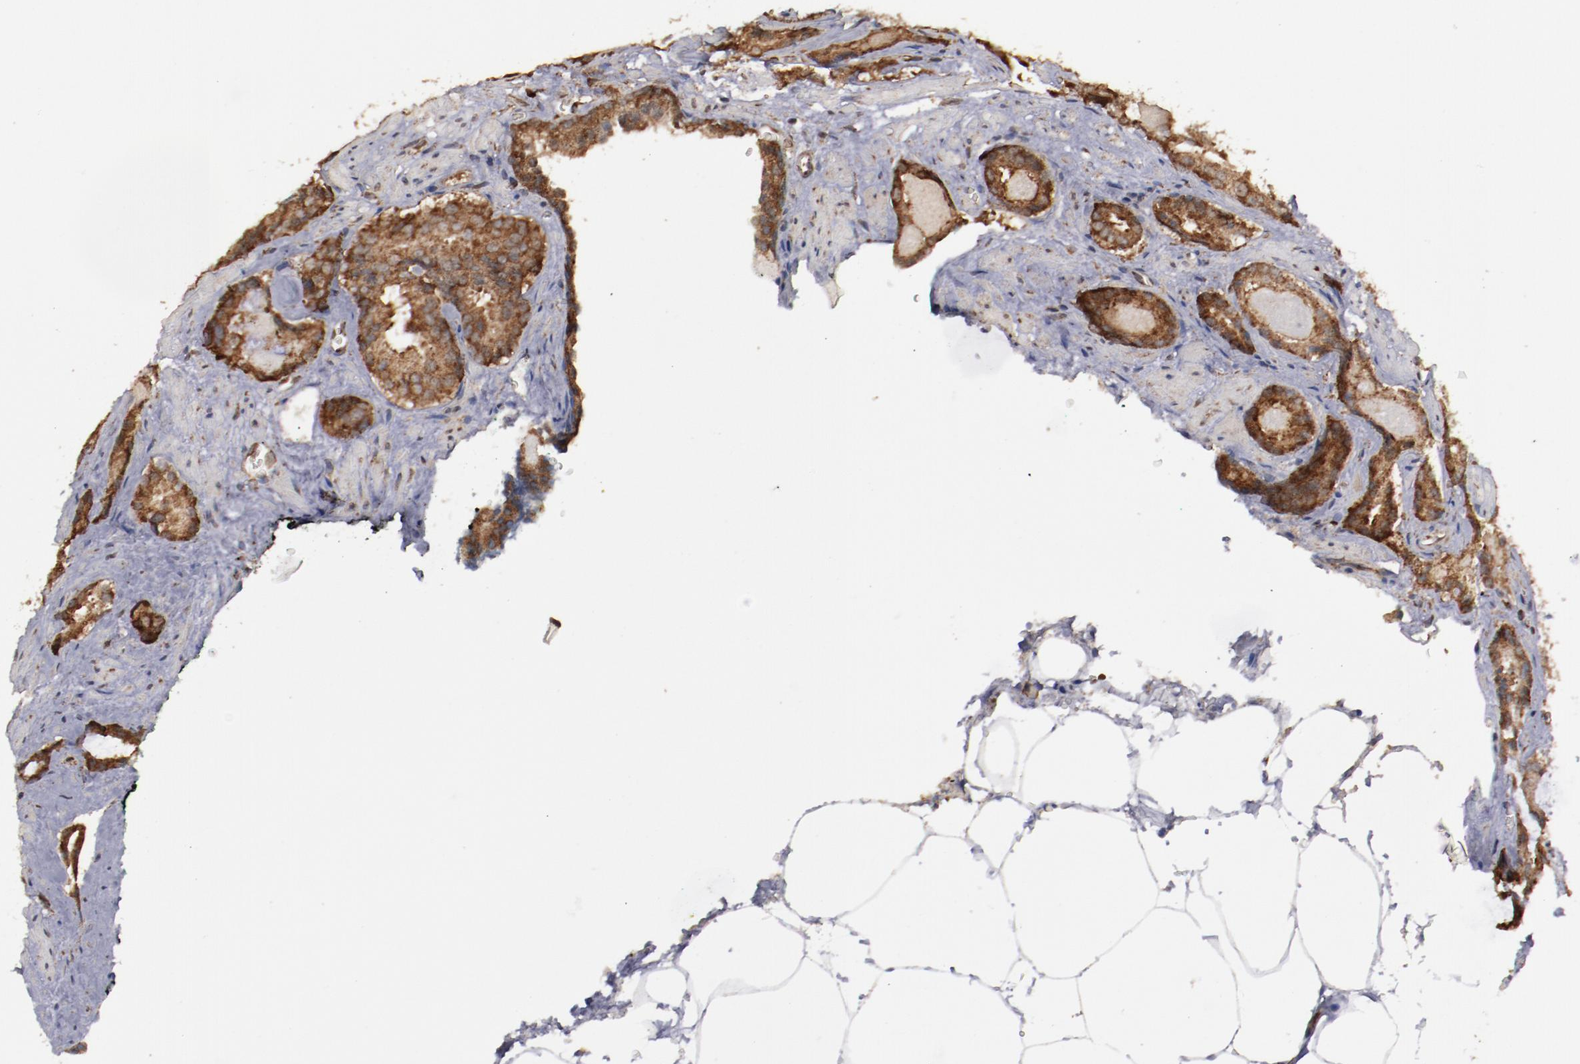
{"staining": {"intensity": "strong", "quantity": ">75%", "location": "cytoplasmic/membranous"}, "tissue": "prostate cancer", "cell_type": "Tumor cells", "image_type": "cancer", "snomed": [{"axis": "morphology", "description": "Adenocarcinoma, Medium grade"}, {"axis": "topography", "description": "Prostate"}], "caption": "Immunohistochemistry micrograph of human prostate cancer stained for a protein (brown), which demonstrates high levels of strong cytoplasmic/membranous positivity in about >75% of tumor cells.", "gene": "RPS4Y1", "patient": {"sex": "male", "age": 64}}